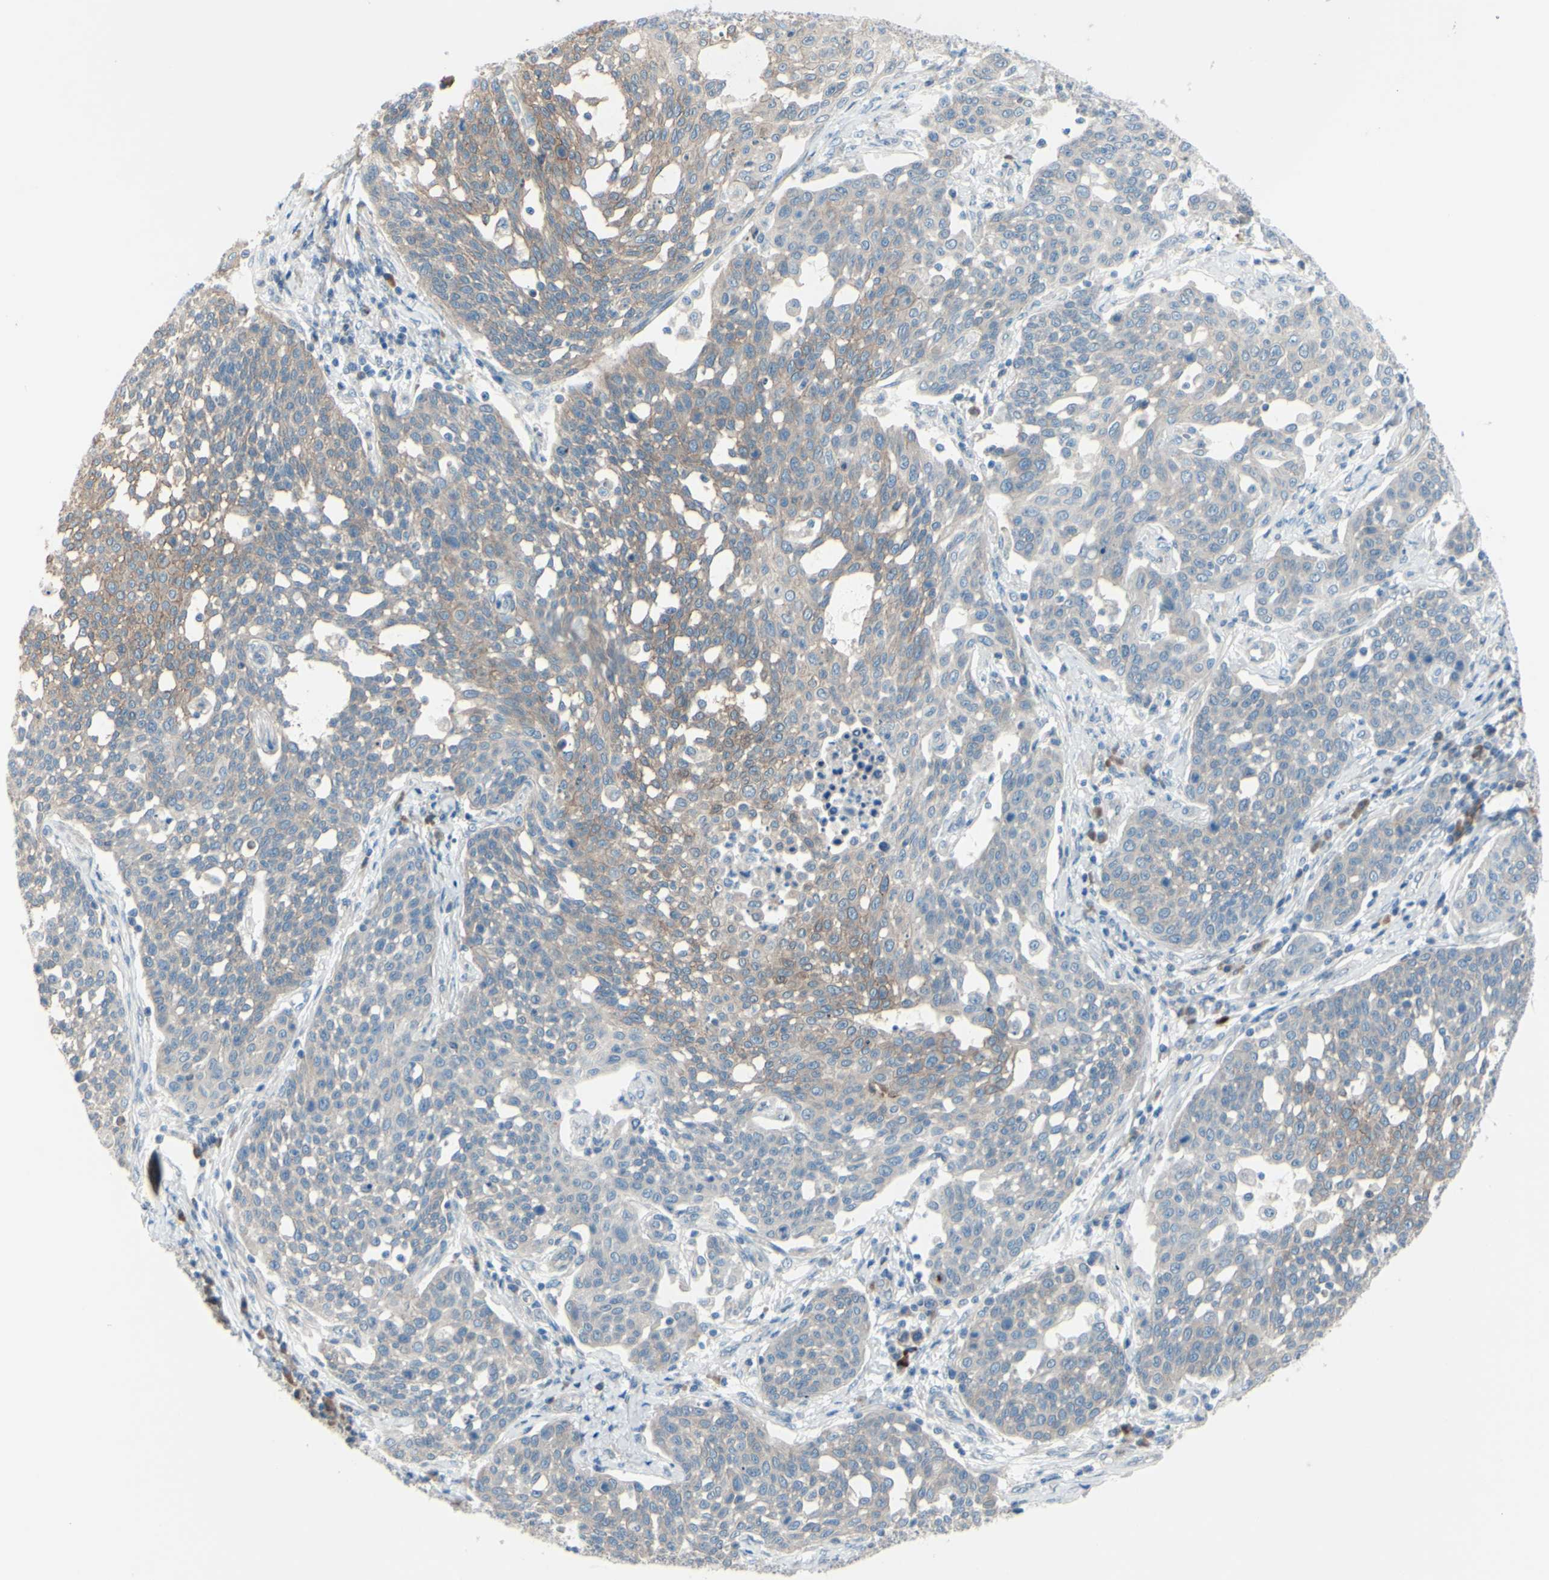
{"staining": {"intensity": "moderate", "quantity": "25%-75%", "location": "cytoplasmic/membranous"}, "tissue": "cervical cancer", "cell_type": "Tumor cells", "image_type": "cancer", "snomed": [{"axis": "morphology", "description": "Squamous cell carcinoma, NOS"}, {"axis": "topography", "description": "Cervix"}], "caption": "A medium amount of moderate cytoplasmic/membranous staining is present in about 25%-75% of tumor cells in cervical cancer tissue. (DAB IHC, brown staining for protein, blue staining for nuclei).", "gene": "LRRK1", "patient": {"sex": "female", "age": 34}}